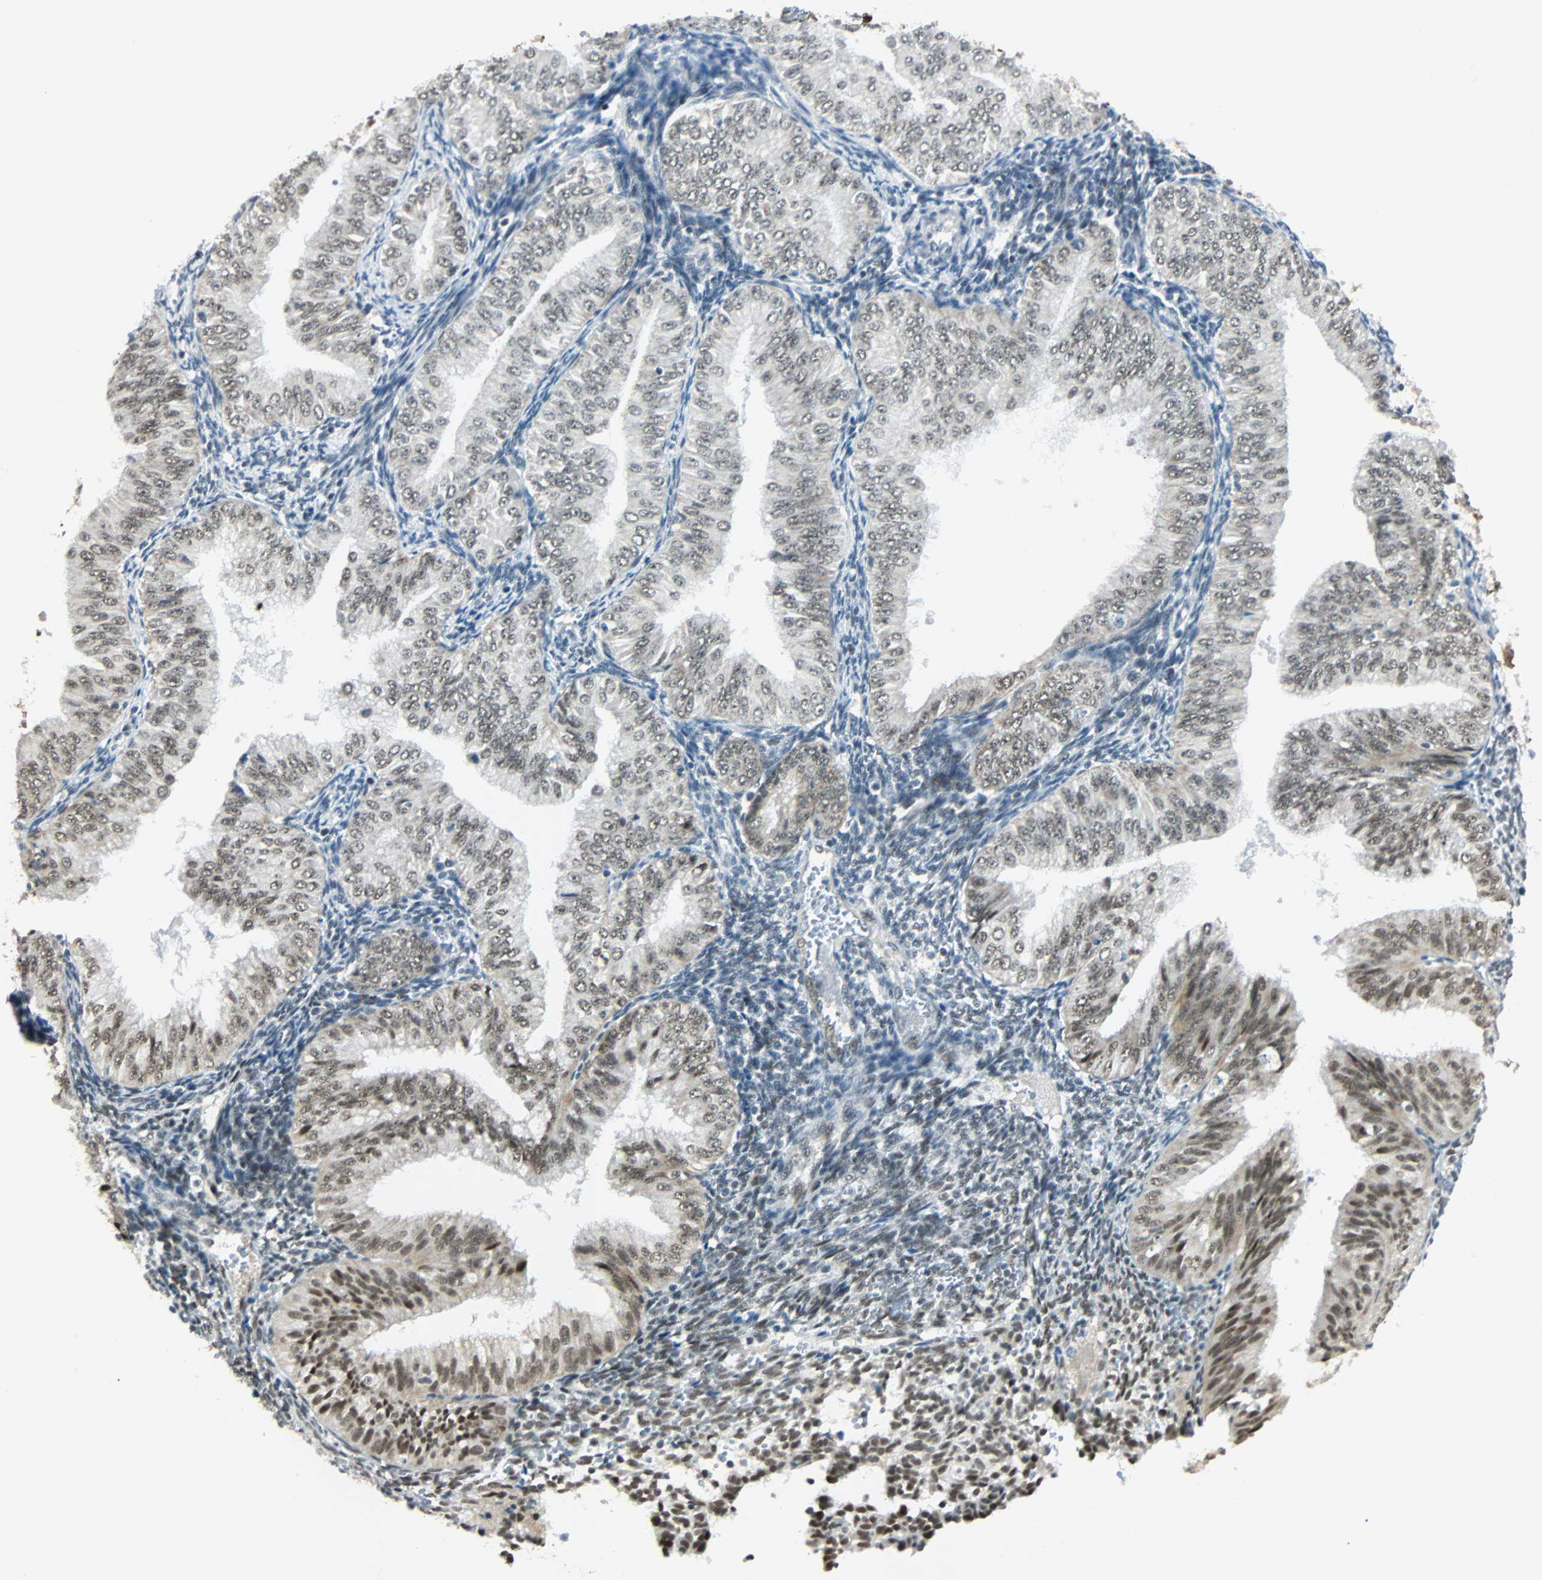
{"staining": {"intensity": "moderate", "quantity": ">75%", "location": "nuclear"}, "tissue": "endometrial cancer", "cell_type": "Tumor cells", "image_type": "cancer", "snomed": [{"axis": "morphology", "description": "Normal tissue, NOS"}, {"axis": "morphology", "description": "Adenocarcinoma, NOS"}, {"axis": "topography", "description": "Endometrium"}], "caption": "Immunohistochemistry (IHC) of human endometrial cancer (adenocarcinoma) demonstrates medium levels of moderate nuclear staining in about >75% of tumor cells.", "gene": "NELFE", "patient": {"sex": "female", "age": 53}}